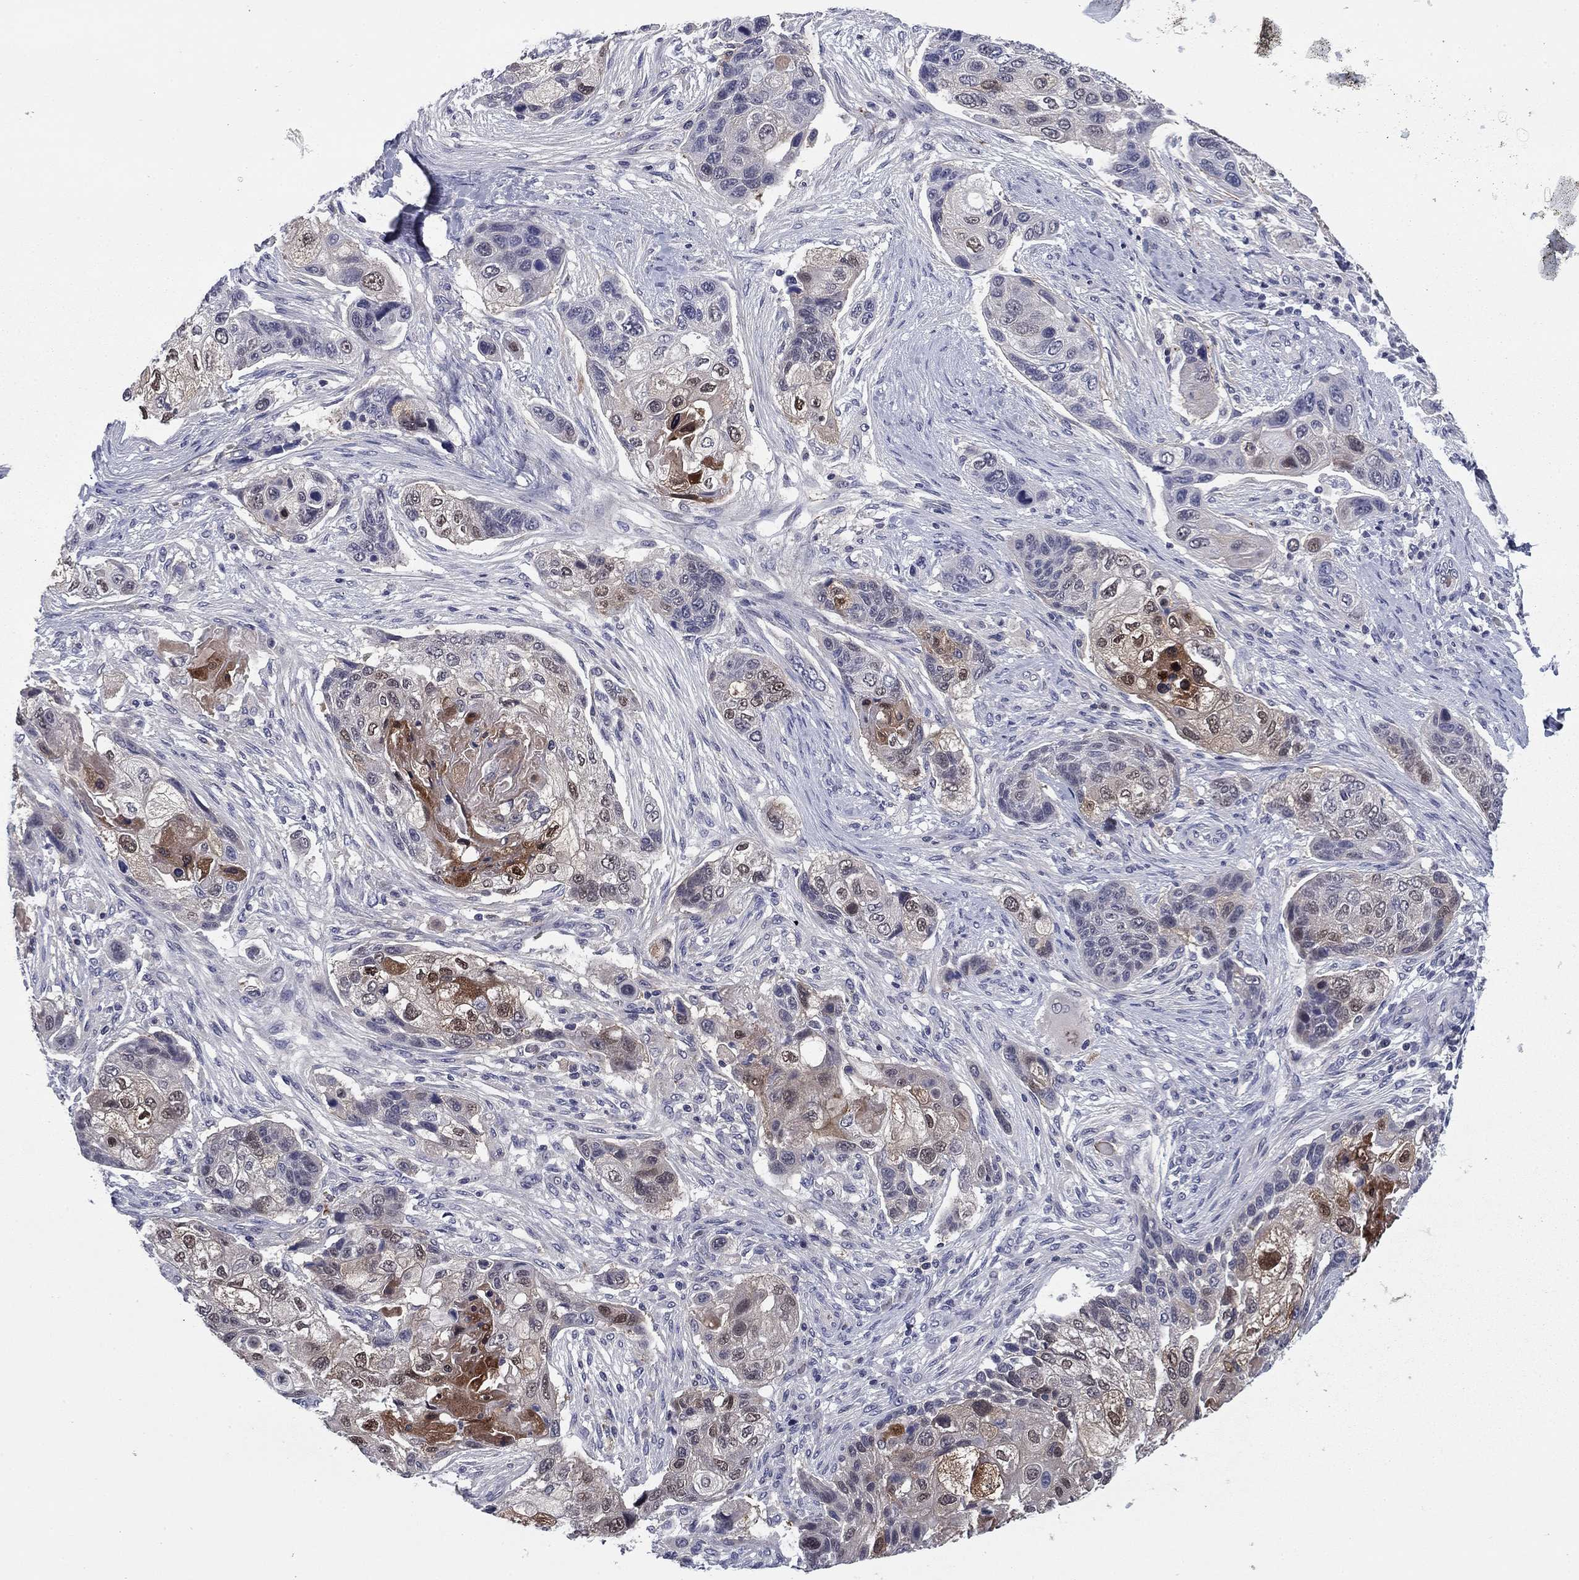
{"staining": {"intensity": "strong", "quantity": "<25%", "location": "cytoplasmic/membranous,nuclear"}, "tissue": "lung cancer", "cell_type": "Tumor cells", "image_type": "cancer", "snomed": [{"axis": "morphology", "description": "Squamous cell carcinoma, NOS"}, {"axis": "topography", "description": "Lung"}], "caption": "Squamous cell carcinoma (lung) stained with a protein marker displays strong staining in tumor cells.", "gene": "REXO5", "patient": {"sex": "male", "age": 69}}